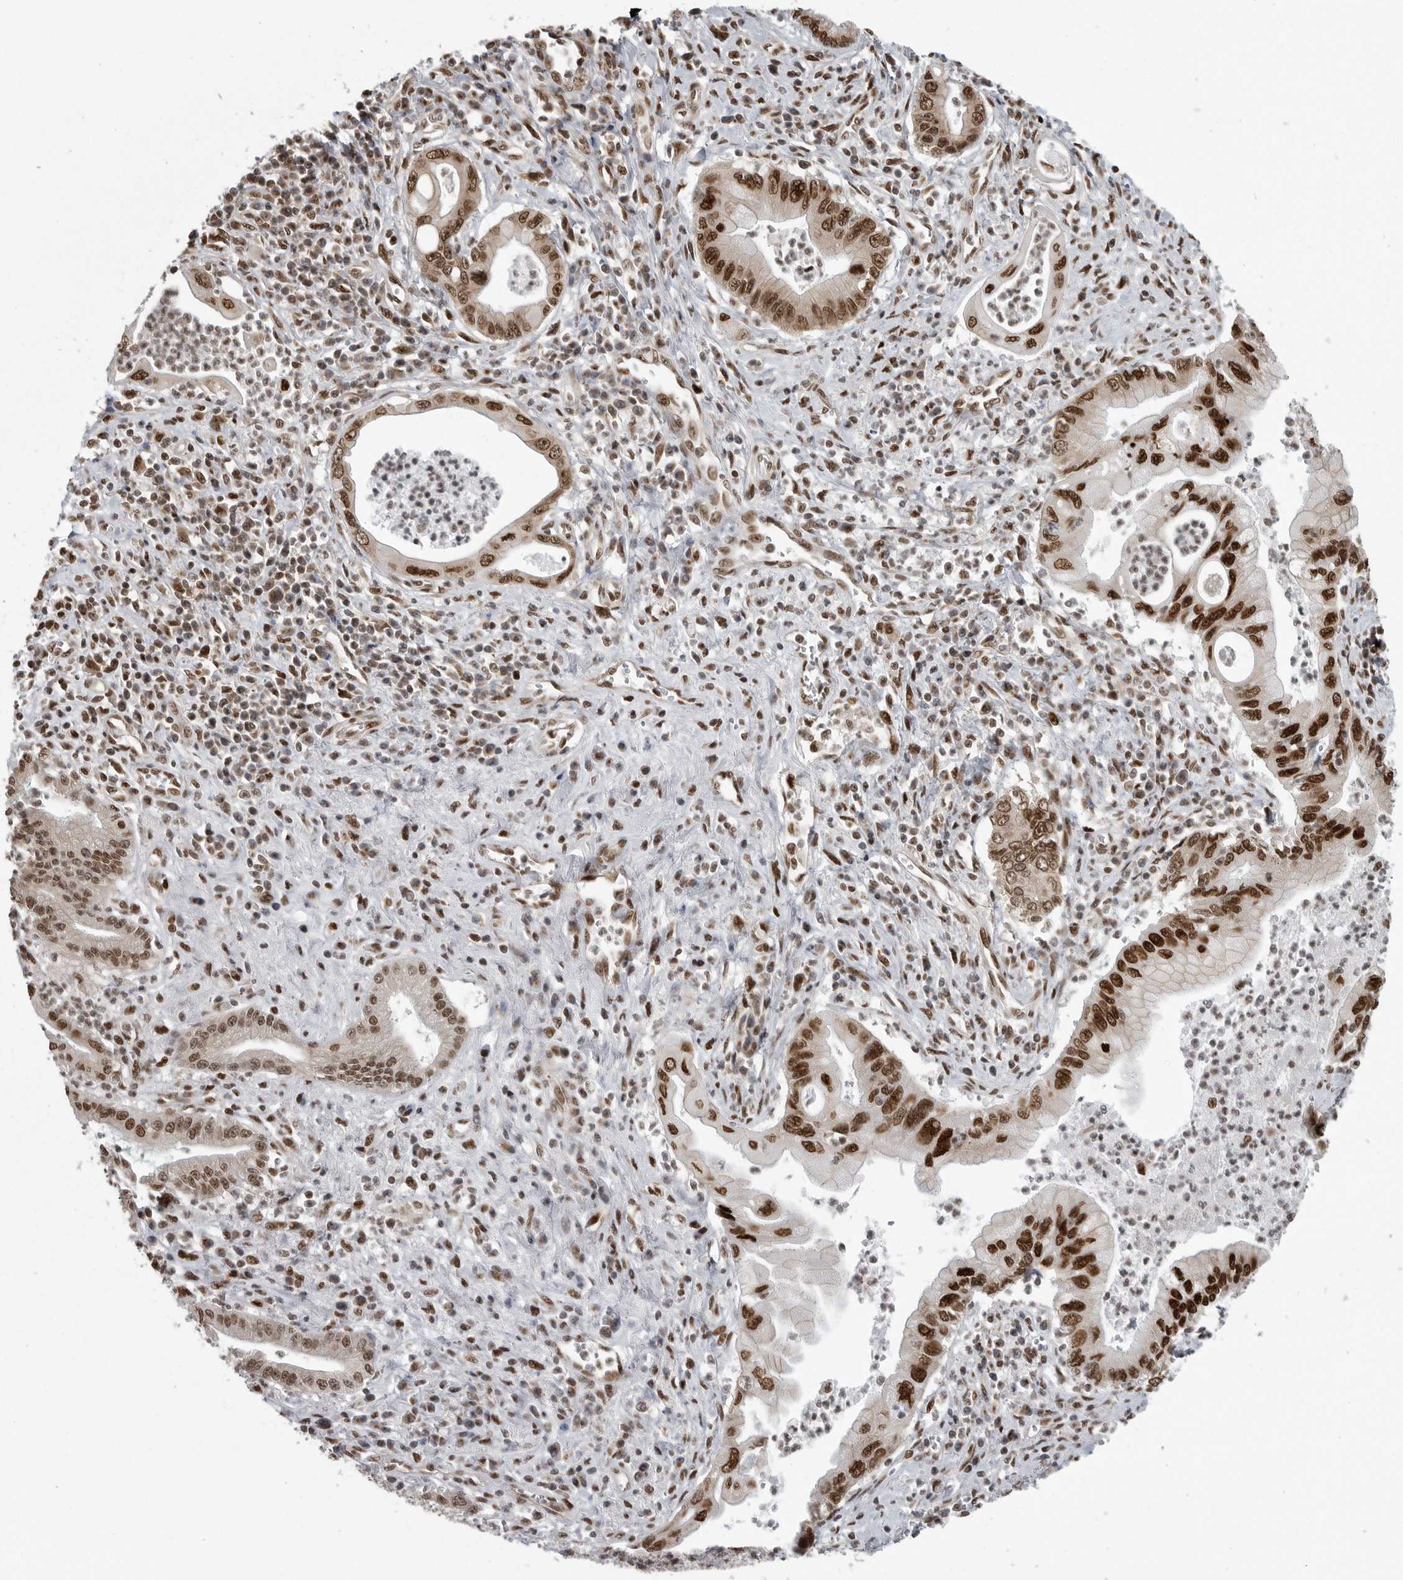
{"staining": {"intensity": "strong", "quantity": ">75%", "location": "nuclear"}, "tissue": "pancreatic cancer", "cell_type": "Tumor cells", "image_type": "cancer", "snomed": [{"axis": "morphology", "description": "Adenocarcinoma, NOS"}, {"axis": "topography", "description": "Pancreas"}], "caption": "IHC image of neoplastic tissue: adenocarcinoma (pancreatic) stained using immunohistochemistry (IHC) reveals high levels of strong protein expression localized specifically in the nuclear of tumor cells, appearing as a nuclear brown color.", "gene": "YAF2", "patient": {"sex": "male", "age": 78}}